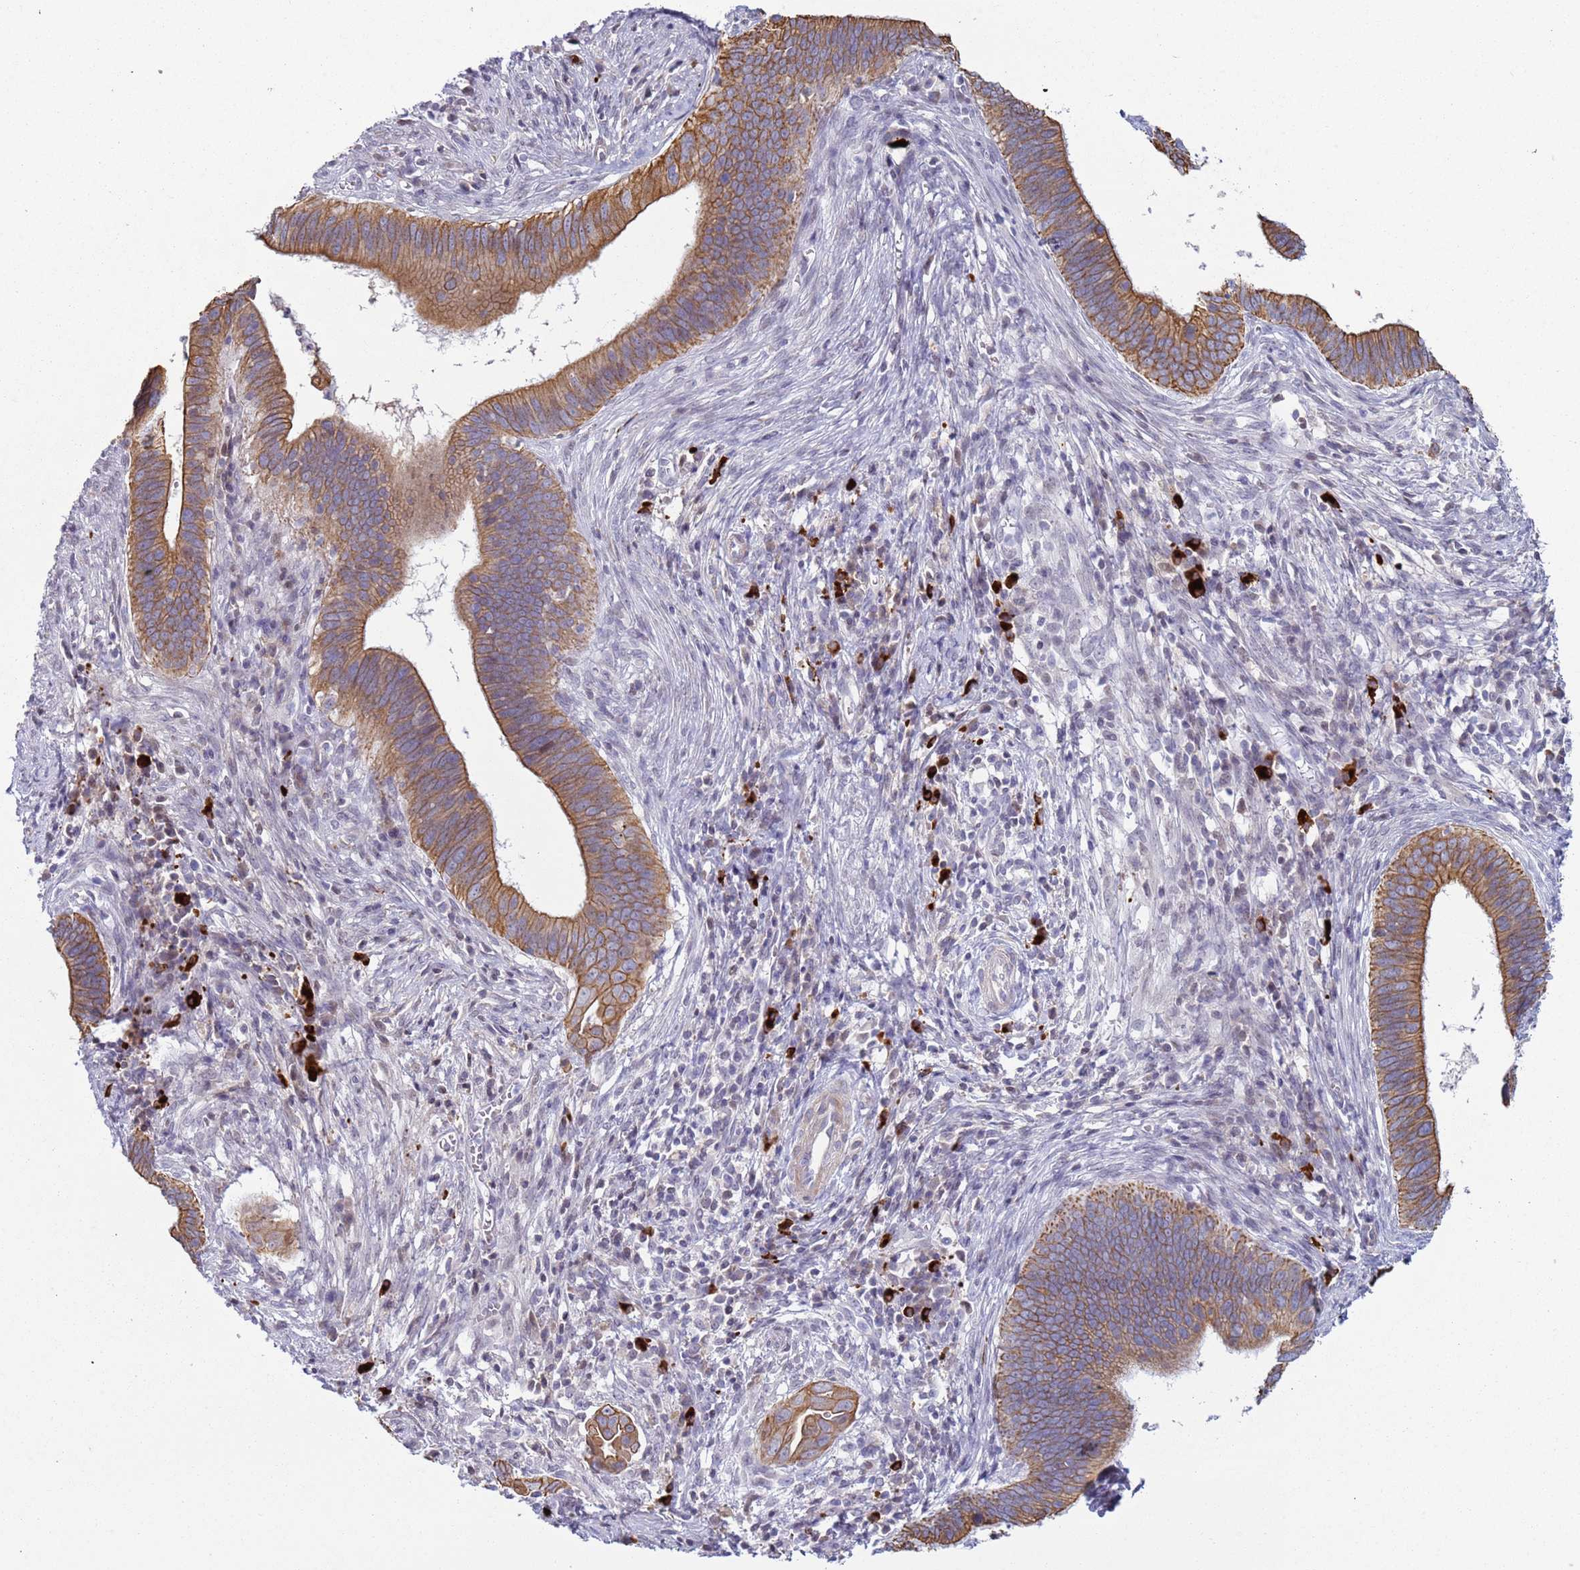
{"staining": {"intensity": "moderate", "quantity": ">75%", "location": "cytoplasmic/membranous"}, "tissue": "cervical cancer", "cell_type": "Tumor cells", "image_type": "cancer", "snomed": [{"axis": "morphology", "description": "Adenocarcinoma, NOS"}, {"axis": "topography", "description": "Cervix"}], "caption": "IHC of cervical cancer (adenocarcinoma) demonstrates medium levels of moderate cytoplasmic/membranous positivity in approximately >75% of tumor cells.", "gene": "NPAP1", "patient": {"sex": "female", "age": 42}}